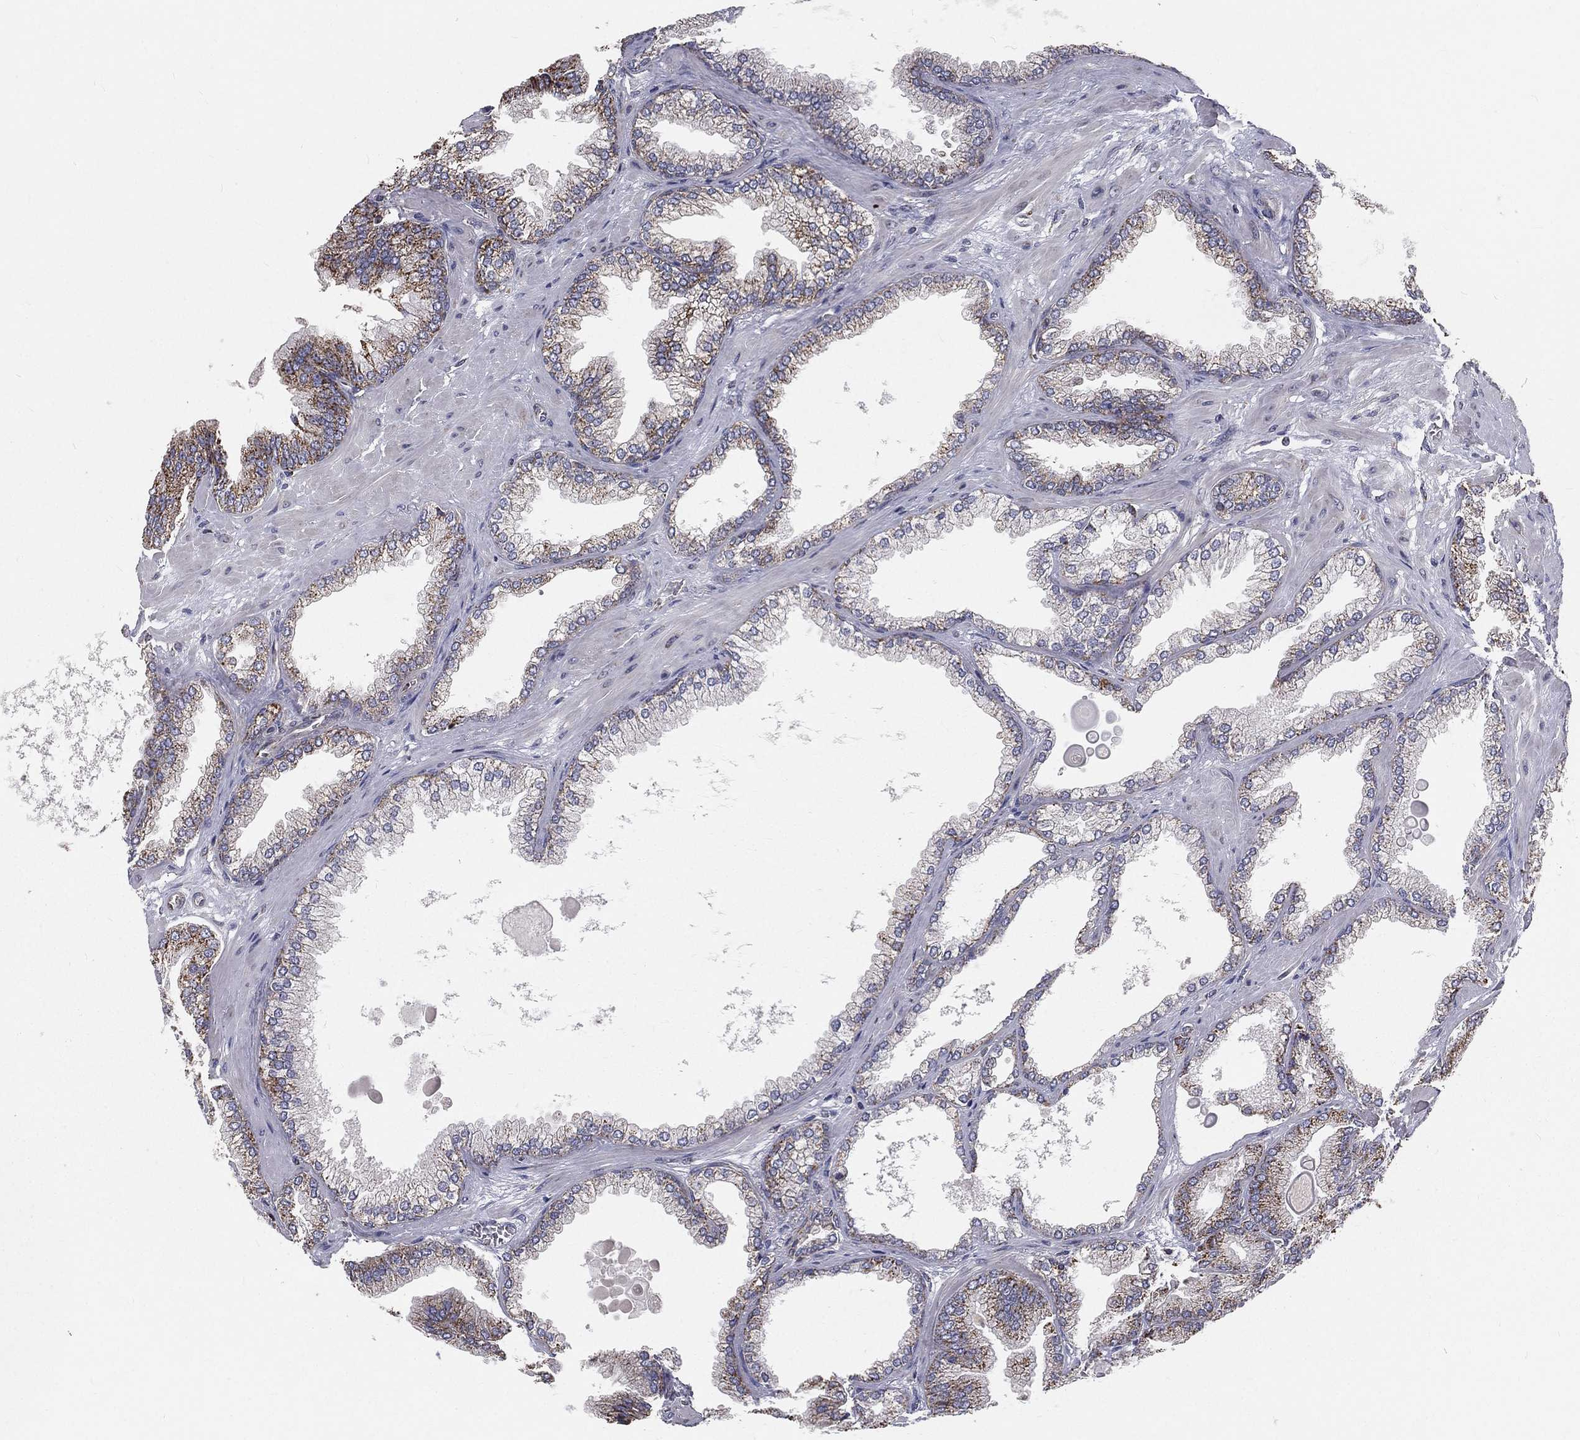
{"staining": {"intensity": "strong", "quantity": "<25%", "location": "cytoplasmic/membranous"}, "tissue": "prostate cancer", "cell_type": "Tumor cells", "image_type": "cancer", "snomed": [{"axis": "morphology", "description": "Adenocarcinoma, Low grade"}, {"axis": "topography", "description": "Prostate"}], "caption": "Immunohistochemical staining of prostate cancer shows strong cytoplasmic/membranous protein positivity in approximately <25% of tumor cells.", "gene": "HADH", "patient": {"sex": "male", "age": 72}}